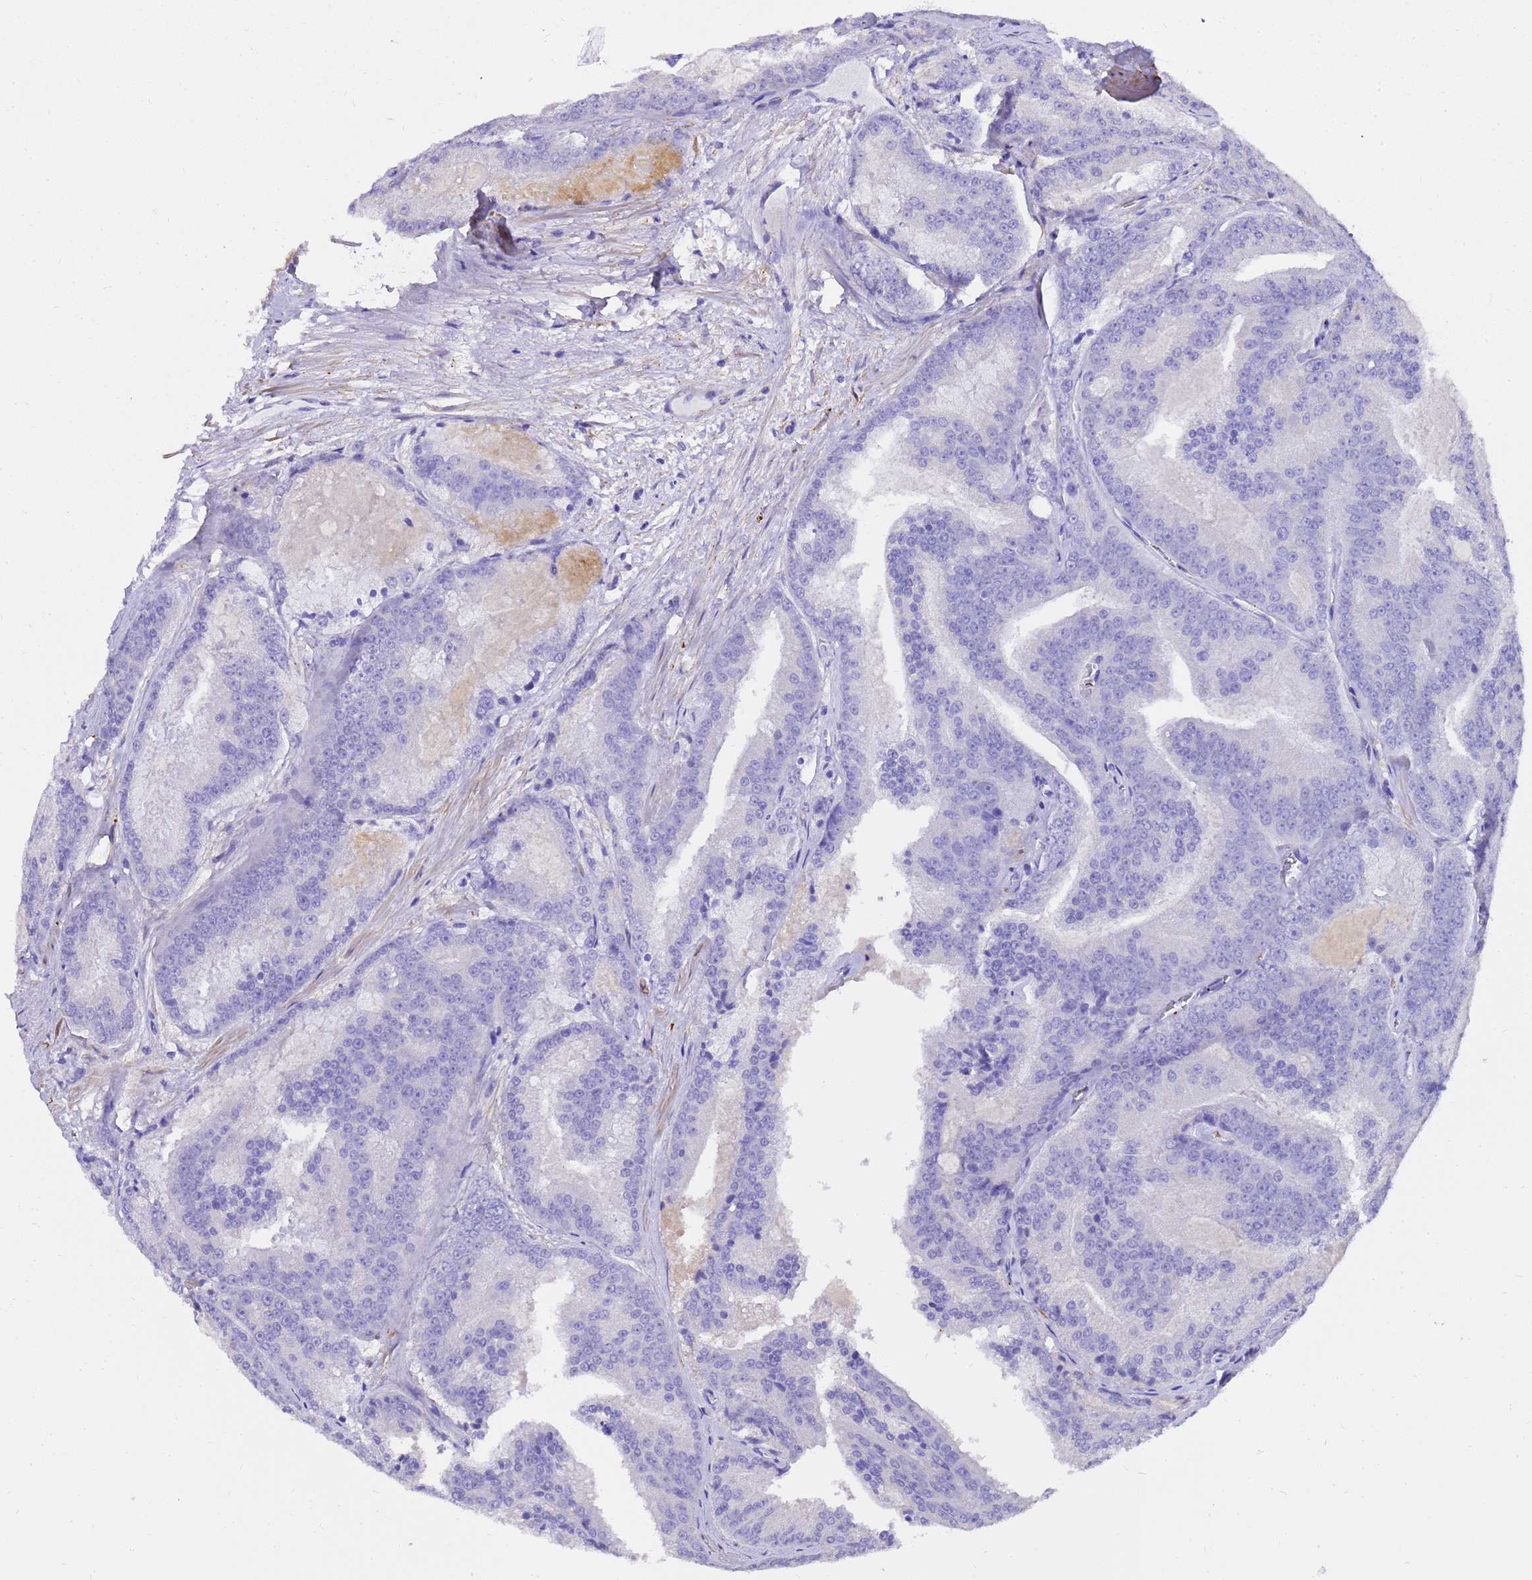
{"staining": {"intensity": "negative", "quantity": "none", "location": "none"}, "tissue": "prostate cancer", "cell_type": "Tumor cells", "image_type": "cancer", "snomed": [{"axis": "morphology", "description": "Adenocarcinoma, High grade"}, {"axis": "topography", "description": "Prostate"}], "caption": "Tumor cells show no significant protein positivity in high-grade adenocarcinoma (prostate).", "gene": "HSPB6", "patient": {"sex": "male", "age": 61}}